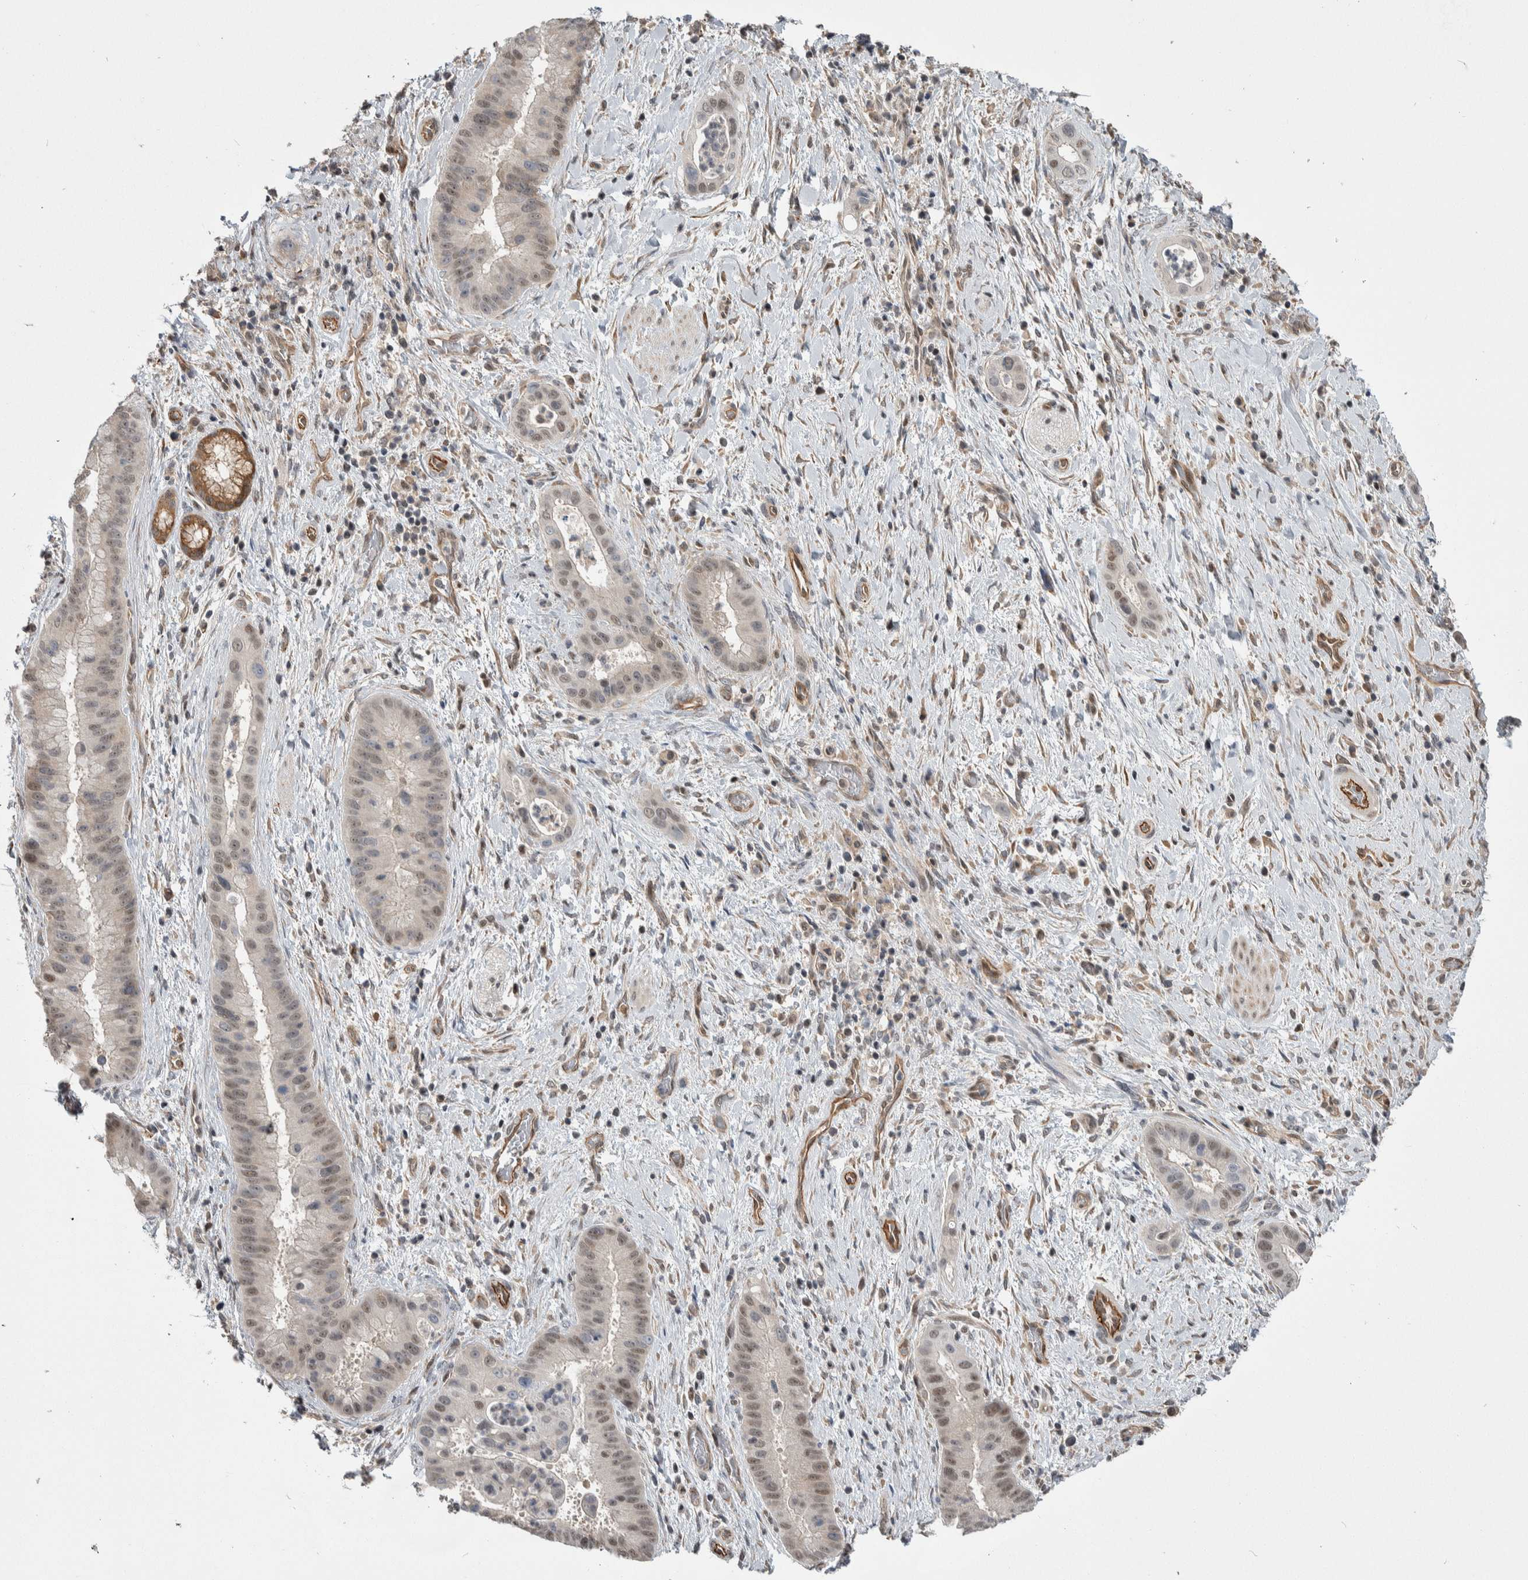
{"staining": {"intensity": "weak", "quantity": ">75%", "location": "nuclear"}, "tissue": "liver cancer", "cell_type": "Tumor cells", "image_type": "cancer", "snomed": [{"axis": "morphology", "description": "Cholangiocarcinoma"}, {"axis": "topography", "description": "Liver"}], "caption": "Immunohistochemistry (DAB) staining of liver cancer (cholangiocarcinoma) reveals weak nuclear protein expression in approximately >75% of tumor cells.", "gene": "PRDM4", "patient": {"sex": "female", "age": 54}}